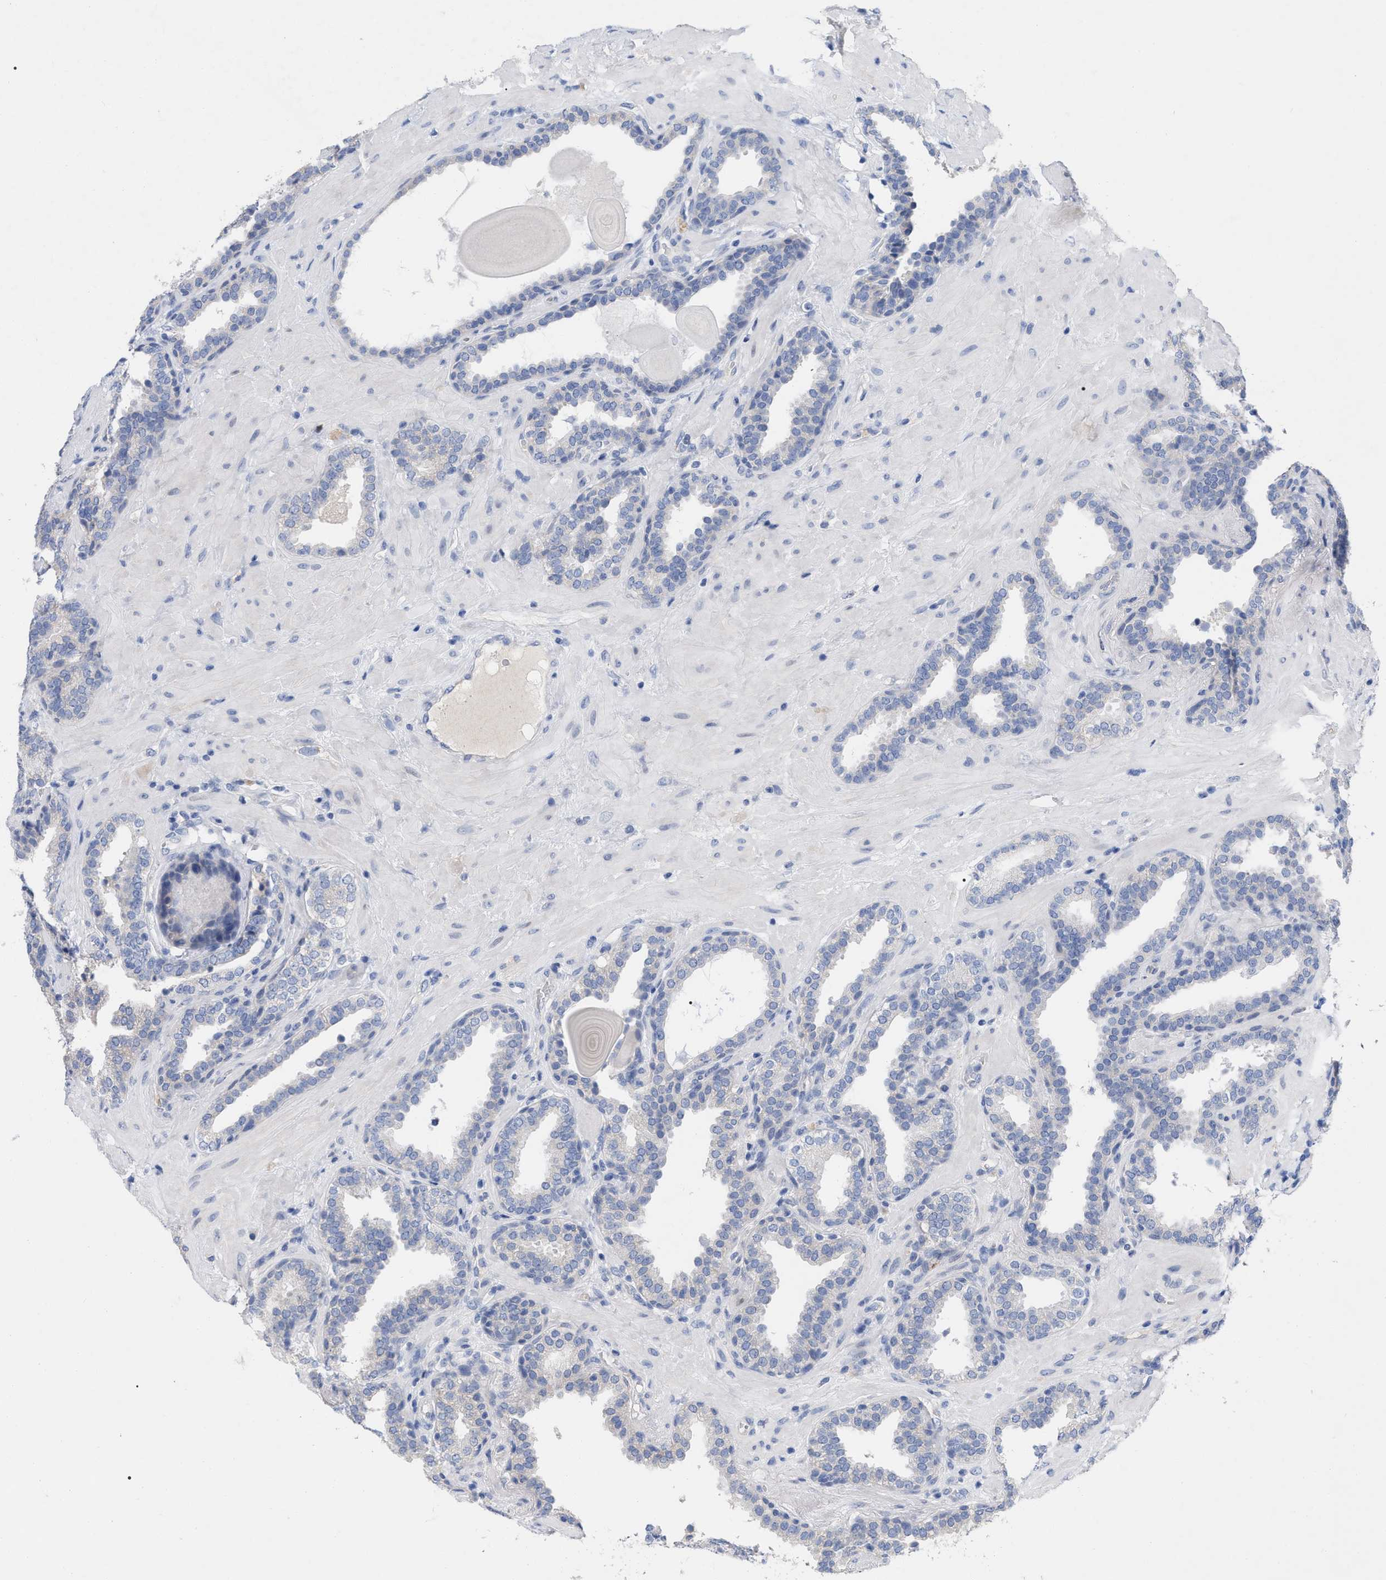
{"staining": {"intensity": "negative", "quantity": "none", "location": "none"}, "tissue": "prostate", "cell_type": "Glandular cells", "image_type": "normal", "snomed": [{"axis": "morphology", "description": "Normal tissue, NOS"}, {"axis": "topography", "description": "Prostate"}], "caption": "Immunohistochemistry micrograph of unremarkable prostate: human prostate stained with DAB (3,3'-diaminobenzidine) displays no significant protein staining in glandular cells.", "gene": "HAPLN1", "patient": {"sex": "male", "age": 51}}